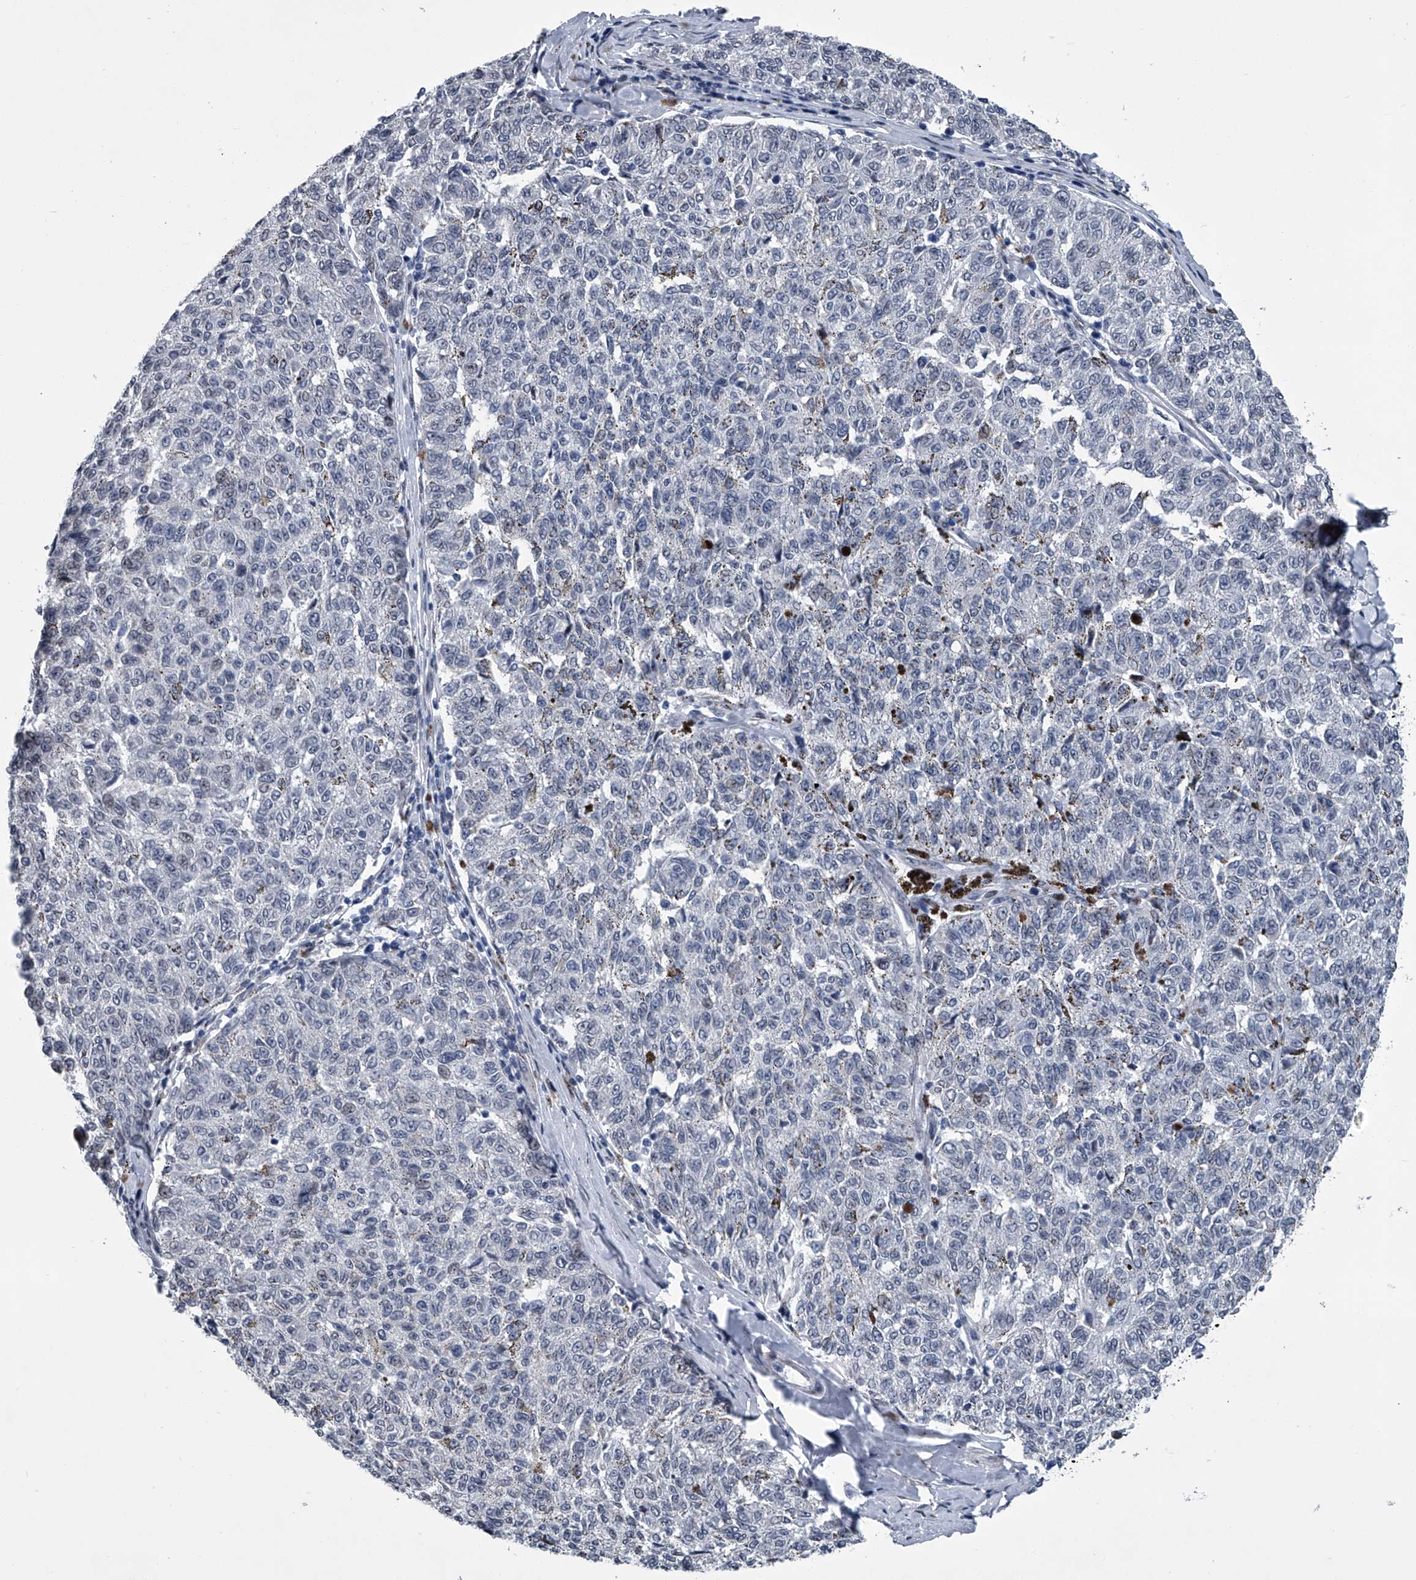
{"staining": {"intensity": "negative", "quantity": "none", "location": "none"}, "tissue": "melanoma", "cell_type": "Tumor cells", "image_type": "cancer", "snomed": [{"axis": "morphology", "description": "Malignant melanoma, NOS"}, {"axis": "topography", "description": "Skin"}], "caption": "Tumor cells are negative for brown protein staining in melanoma.", "gene": "PPP2R5D", "patient": {"sex": "female", "age": 72}}